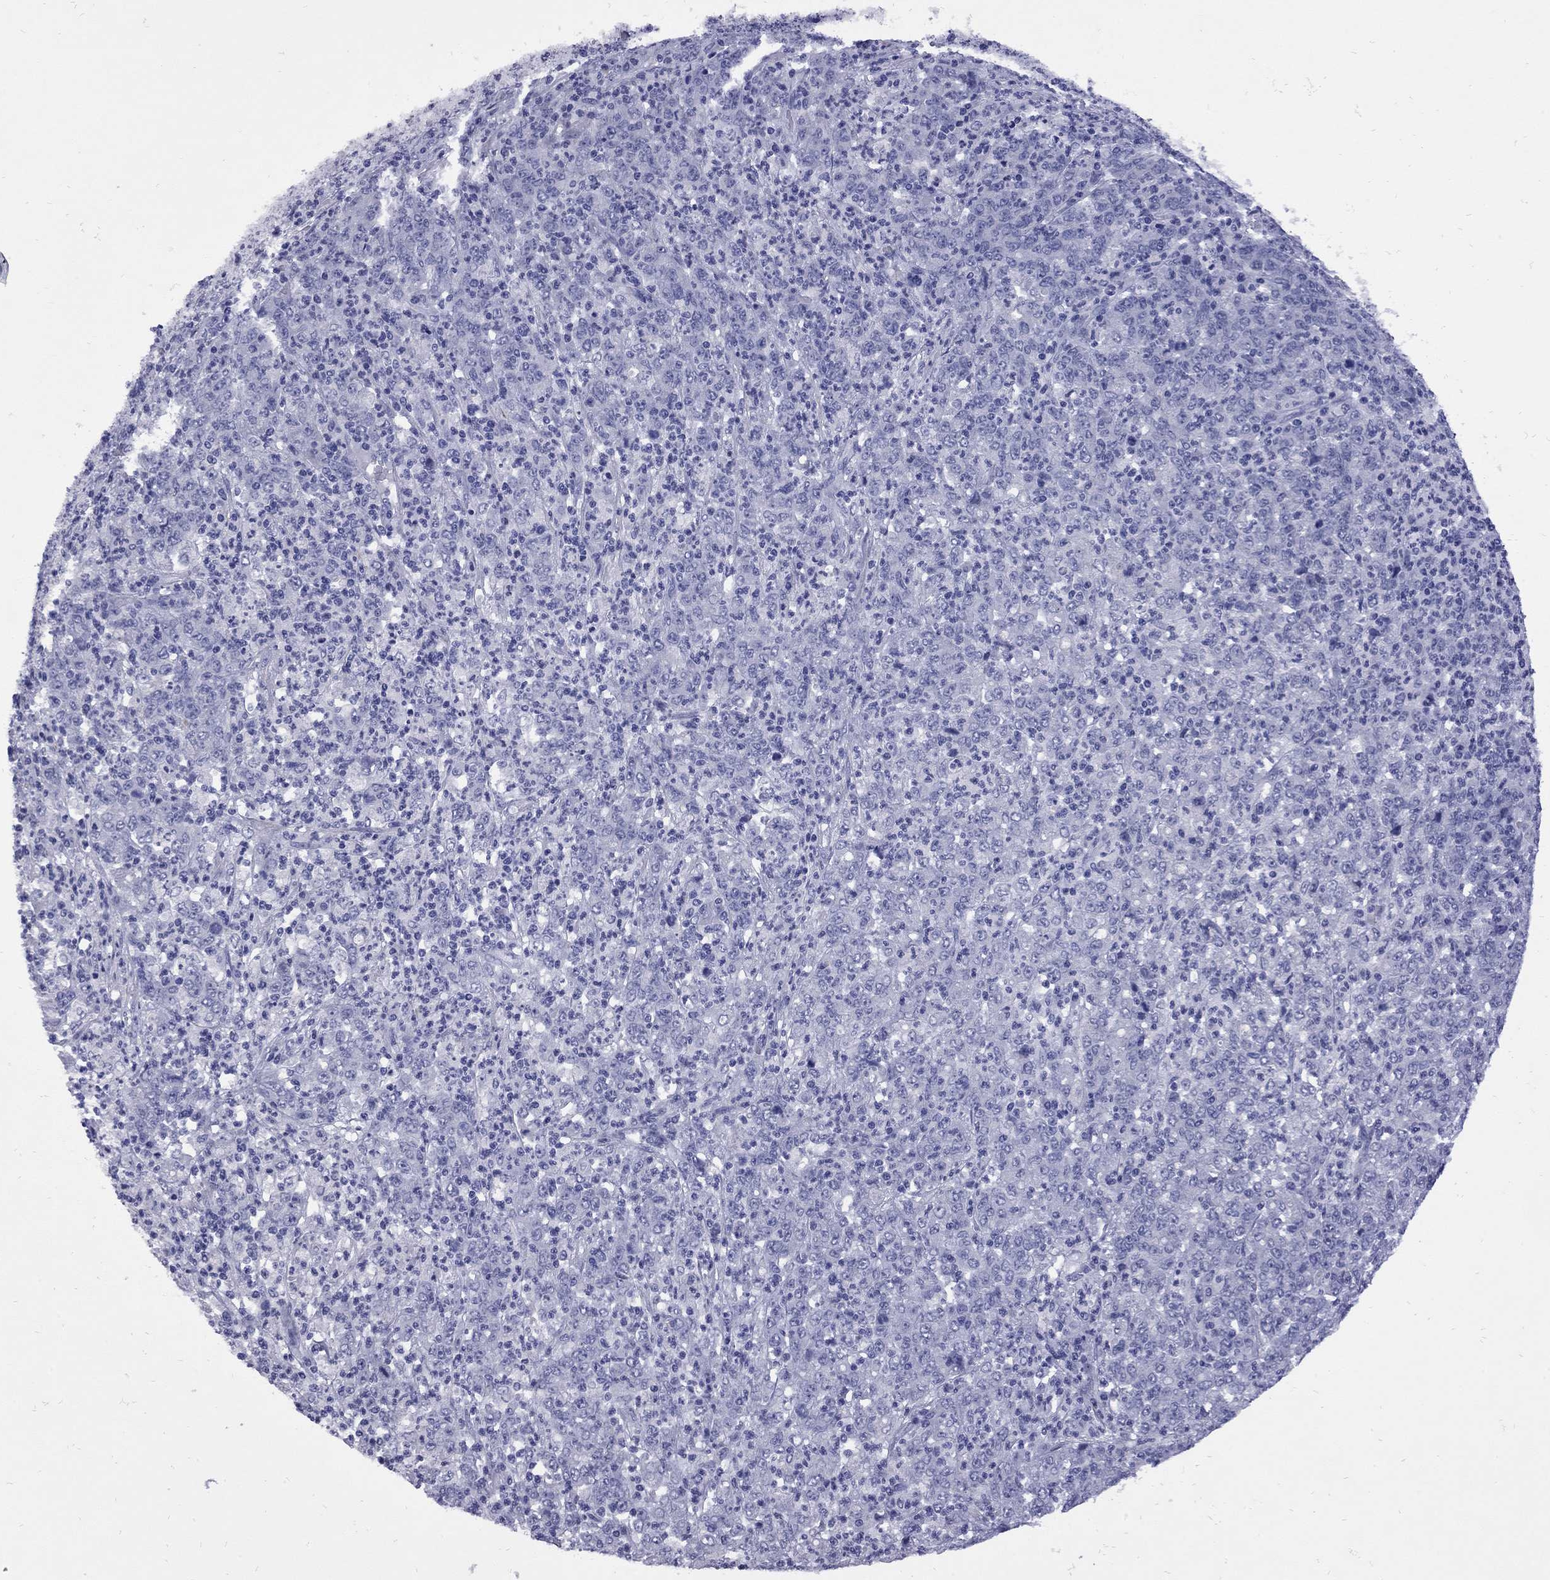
{"staining": {"intensity": "negative", "quantity": "none", "location": "none"}, "tissue": "stomach cancer", "cell_type": "Tumor cells", "image_type": "cancer", "snomed": [{"axis": "morphology", "description": "Adenocarcinoma, NOS"}, {"axis": "topography", "description": "Stomach, lower"}], "caption": "This image is of stomach adenocarcinoma stained with IHC to label a protein in brown with the nuclei are counter-stained blue. There is no staining in tumor cells.", "gene": "EPPIN", "patient": {"sex": "female", "age": 71}}